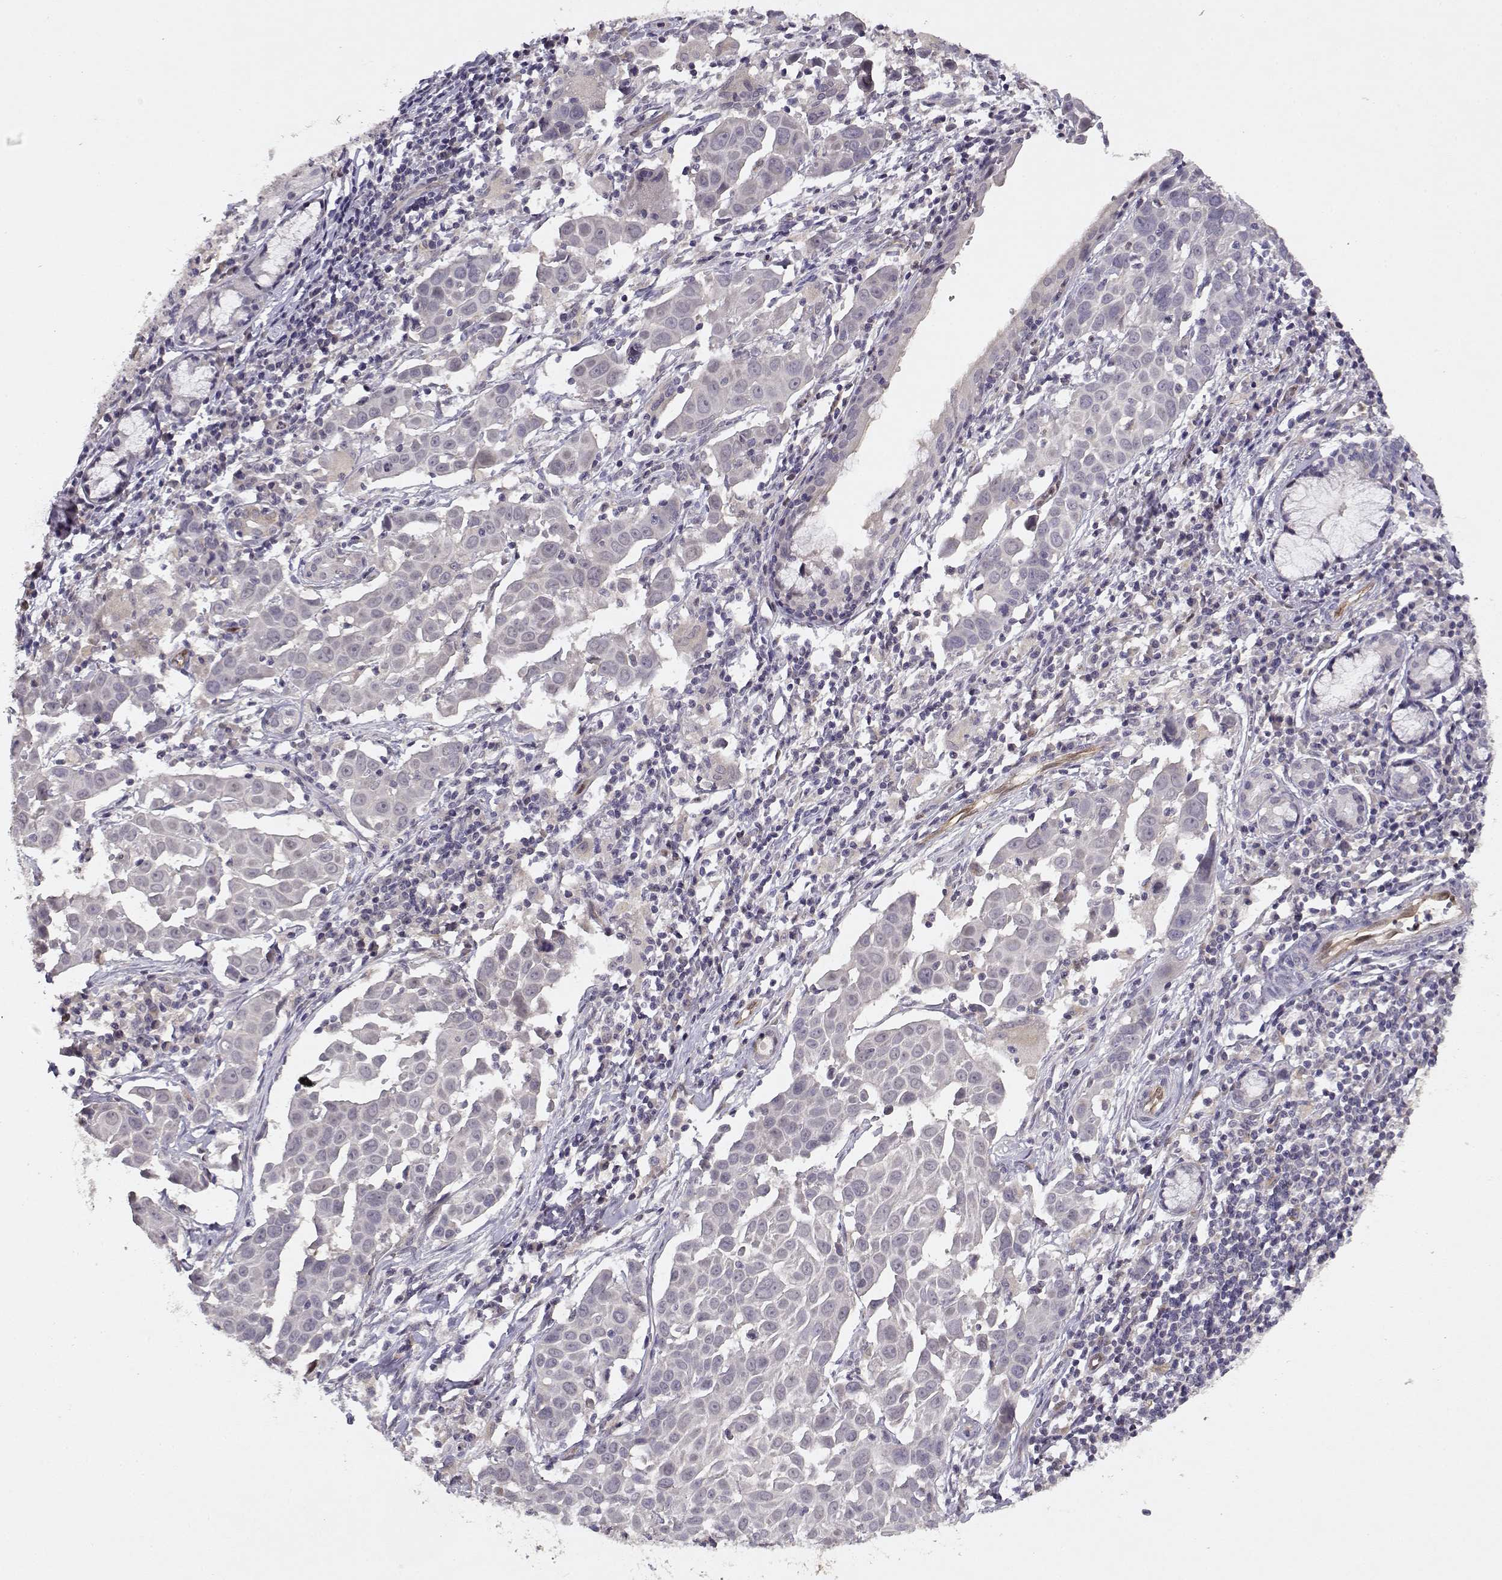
{"staining": {"intensity": "negative", "quantity": "none", "location": "none"}, "tissue": "lung cancer", "cell_type": "Tumor cells", "image_type": "cancer", "snomed": [{"axis": "morphology", "description": "Squamous cell carcinoma, NOS"}, {"axis": "topography", "description": "Lung"}], "caption": "DAB (3,3'-diaminobenzidine) immunohistochemical staining of human lung squamous cell carcinoma exhibits no significant positivity in tumor cells.", "gene": "BMX", "patient": {"sex": "male", "age": 57}}